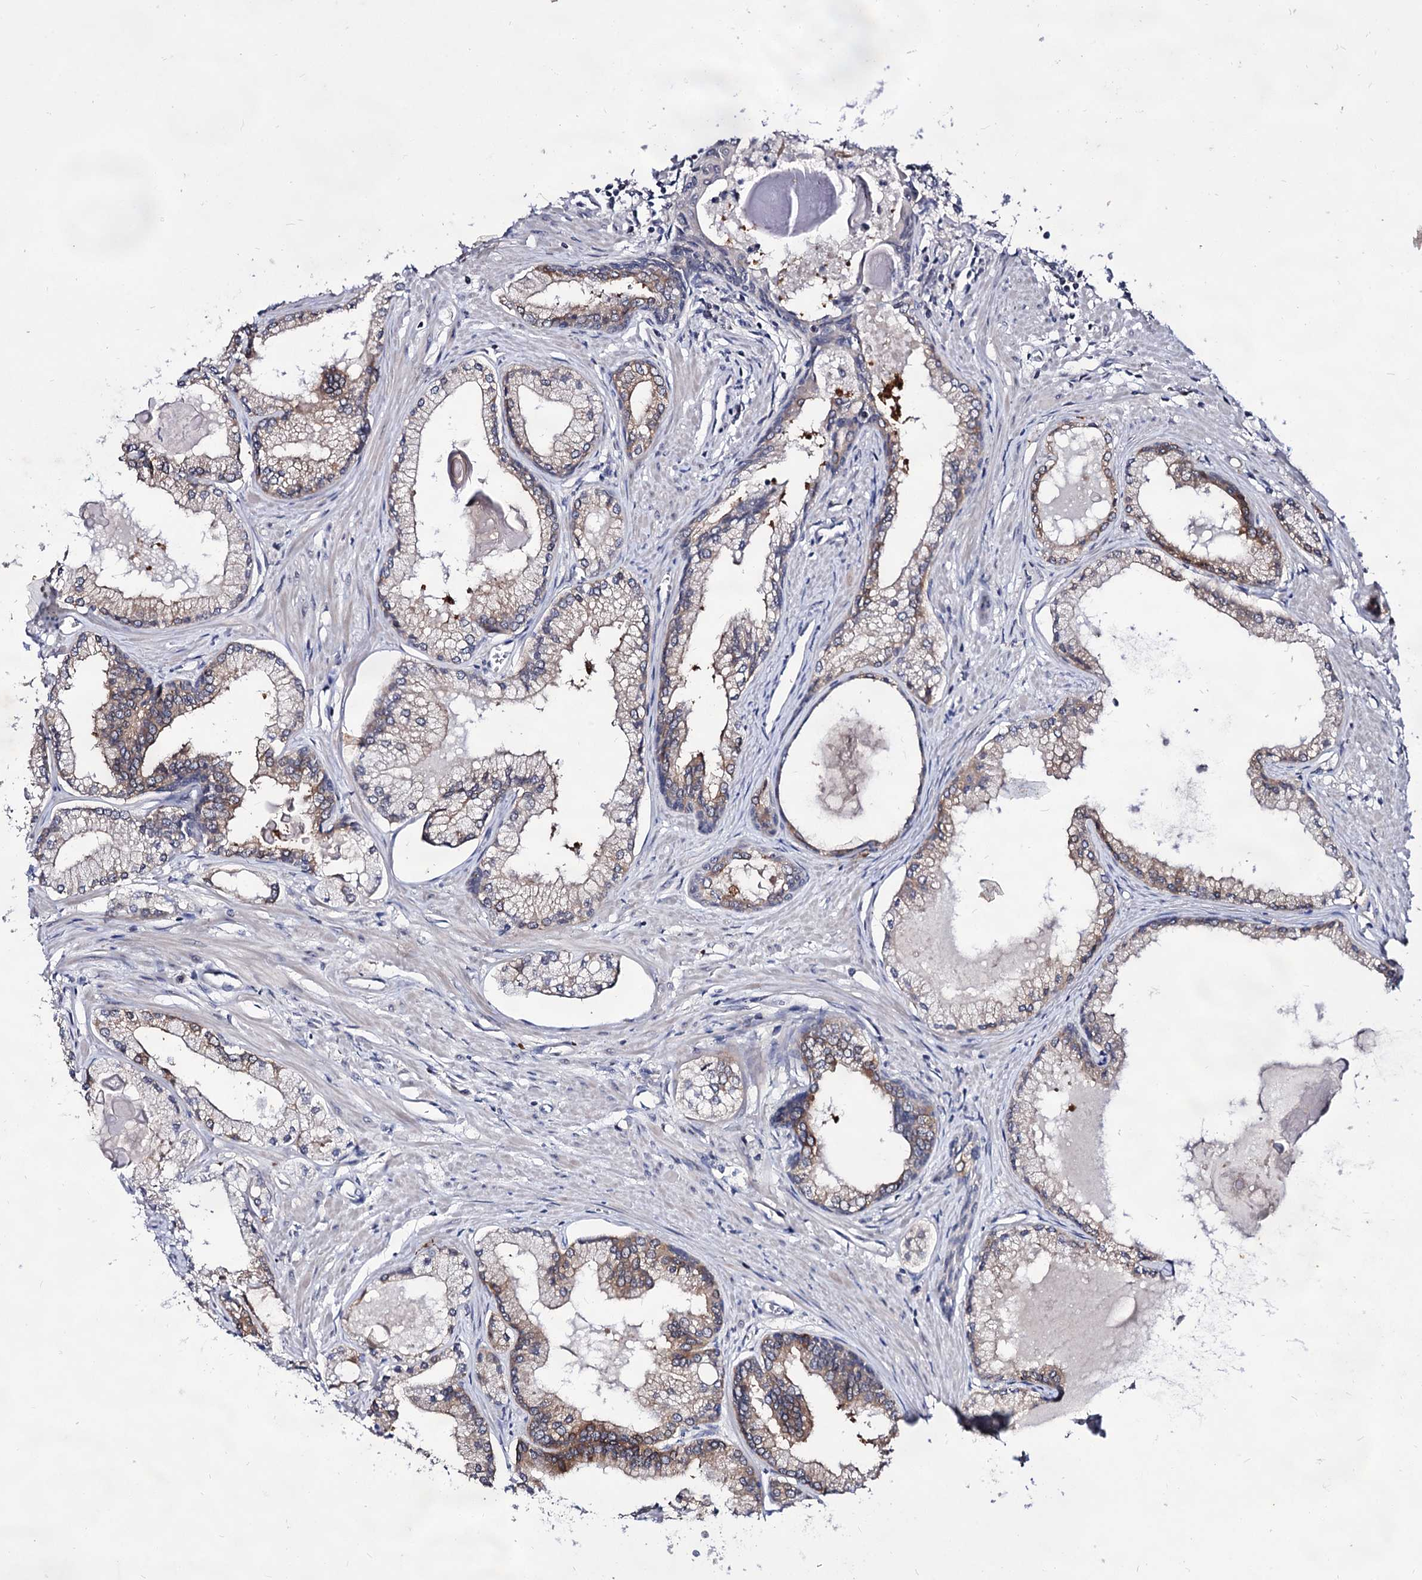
{"staining": {"intensity": "moderate", "quantity": "25%-75%", "location": "cytoplasmic/membranous"}, "tissue": "prostate cancer", "cell_type": "Tumor cells", "image_type": "cancer", "snomed": [{"axis": "morphology", "description": "Adenocarcinoma, High grade"}, {"axis": "topography", "description": "Prostate"}], "caption": "Protein expression analysis of high-grade adenocarcinoma (prostate) reveals moderate cytoplasmic/membranous positivity in approximately 25%-75% of tumor cells. The staining was performed using DAB (3,3'-diaminobenzidine) to visualize the protein expression in brown, while the nuclei were stained in blue with hematoxylin (Magnification: 20x).", "gene": "ARFIP2", "patient": {"sex": "male", "age": 68}}